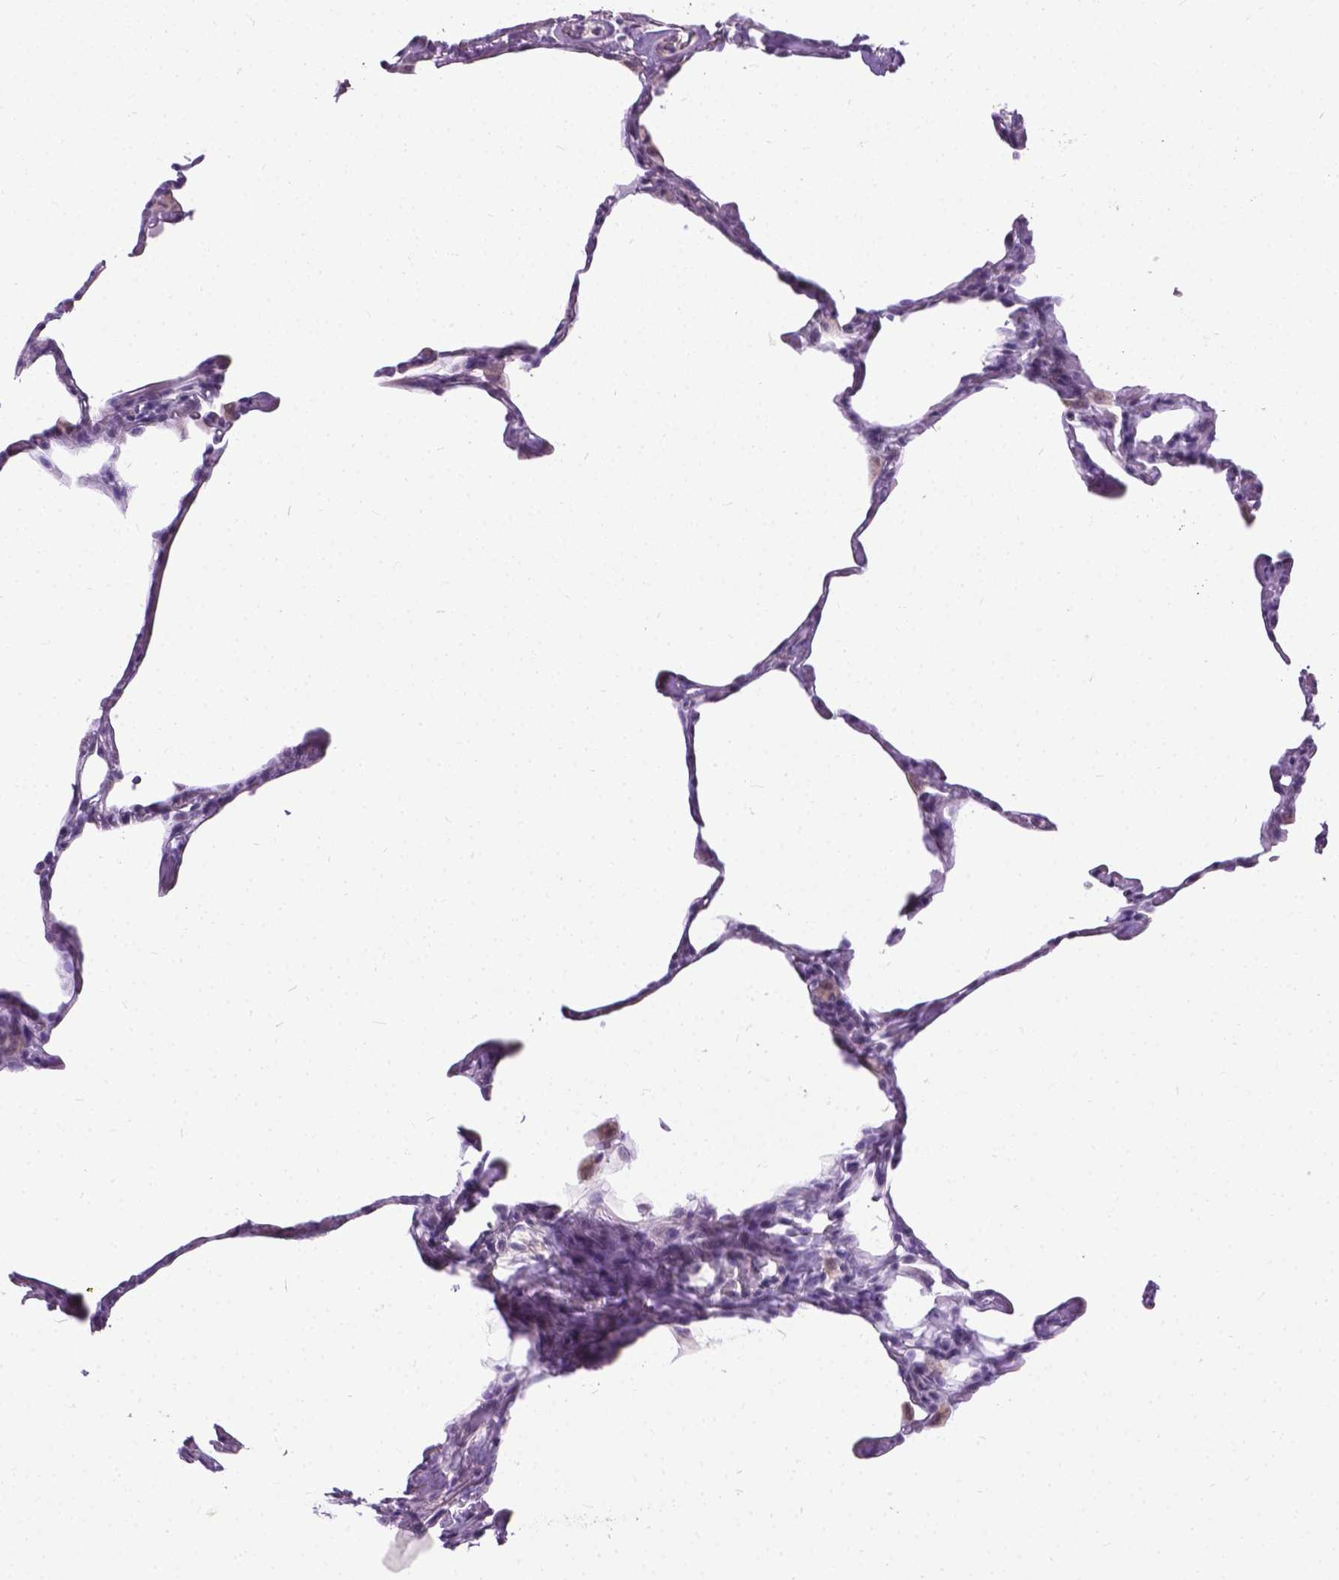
{"staining": {"intensity": "weak", "quantity": "25%-75%", "location": "nuclear"}, "tissue": "lung", "cell_type": "Alveolar cells", "image_type": "normal", "snomed": [{"axis": "morphology", "description": "Normal tissue, NOS"}, {"axis": "topography", "description": "Lung"}], "caption": "Weak nuclear expression is identified in approximately 25%-75% of alveolar cells in benign lung.", "gene": "PROB1", "patient": {"sex": "male", "age": 65}}